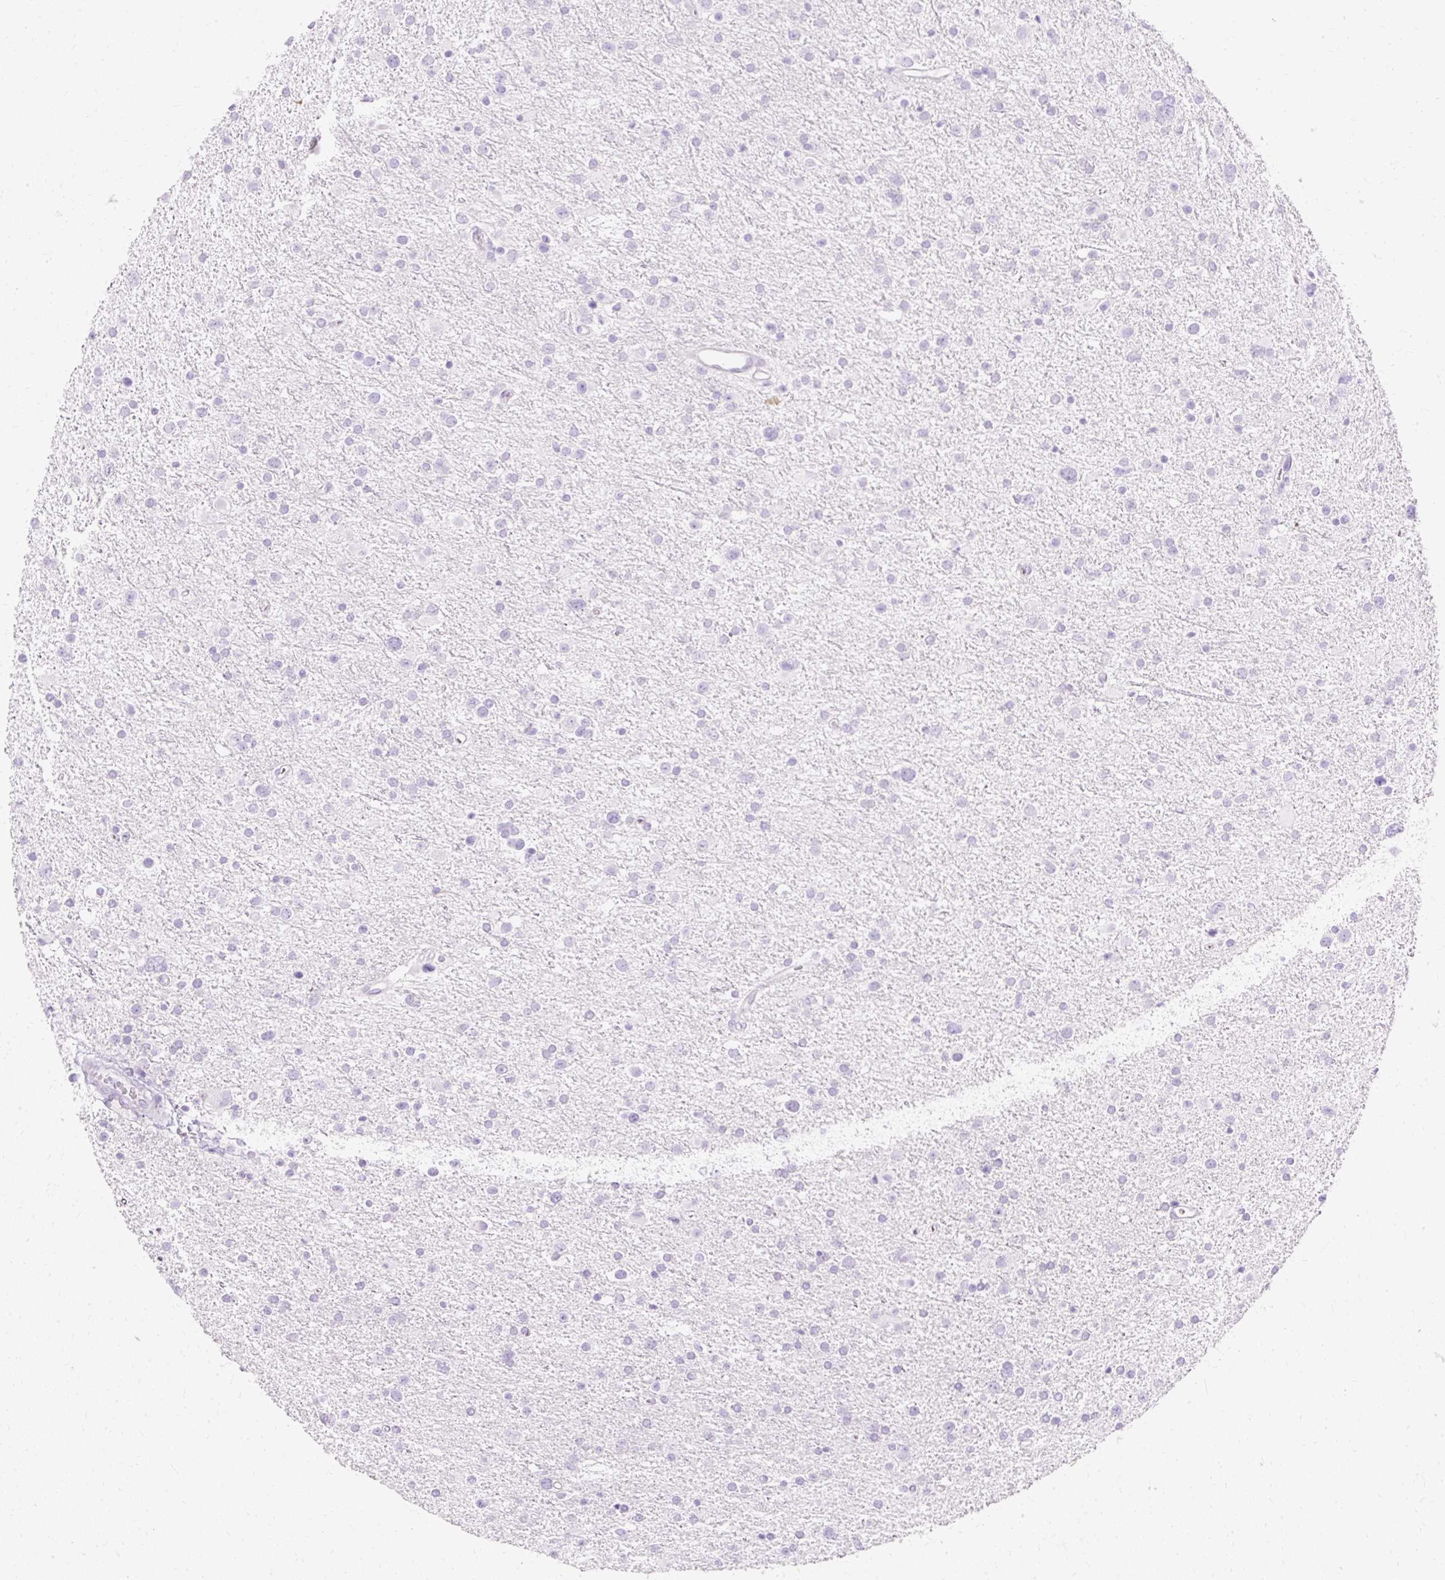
{"staining": {"intensity": "negative", "quantity": "none", "location": "none"}, "tissue": "glioma", "cell_type": "Tumor cells", "image_type": "cancer", "snomed": [{"axis": "morphology", "description": "Glioma, malignant, Low grade"}, {"axis": "topography", "description": "Brain"}], "caption": "DAB immunohistochemical staining of malignant glioma (low-grade) reveals no significant staining in tumor cells. The staining was performed using DAB (3,3'-diaminobenzidine) to visualize the protein expression in brown, while the nuclei were stained in blue with hematoxylin (Magnification: 20x).", "gene": "DEFA1", "patient": {"sex": "female", "age": 32}}